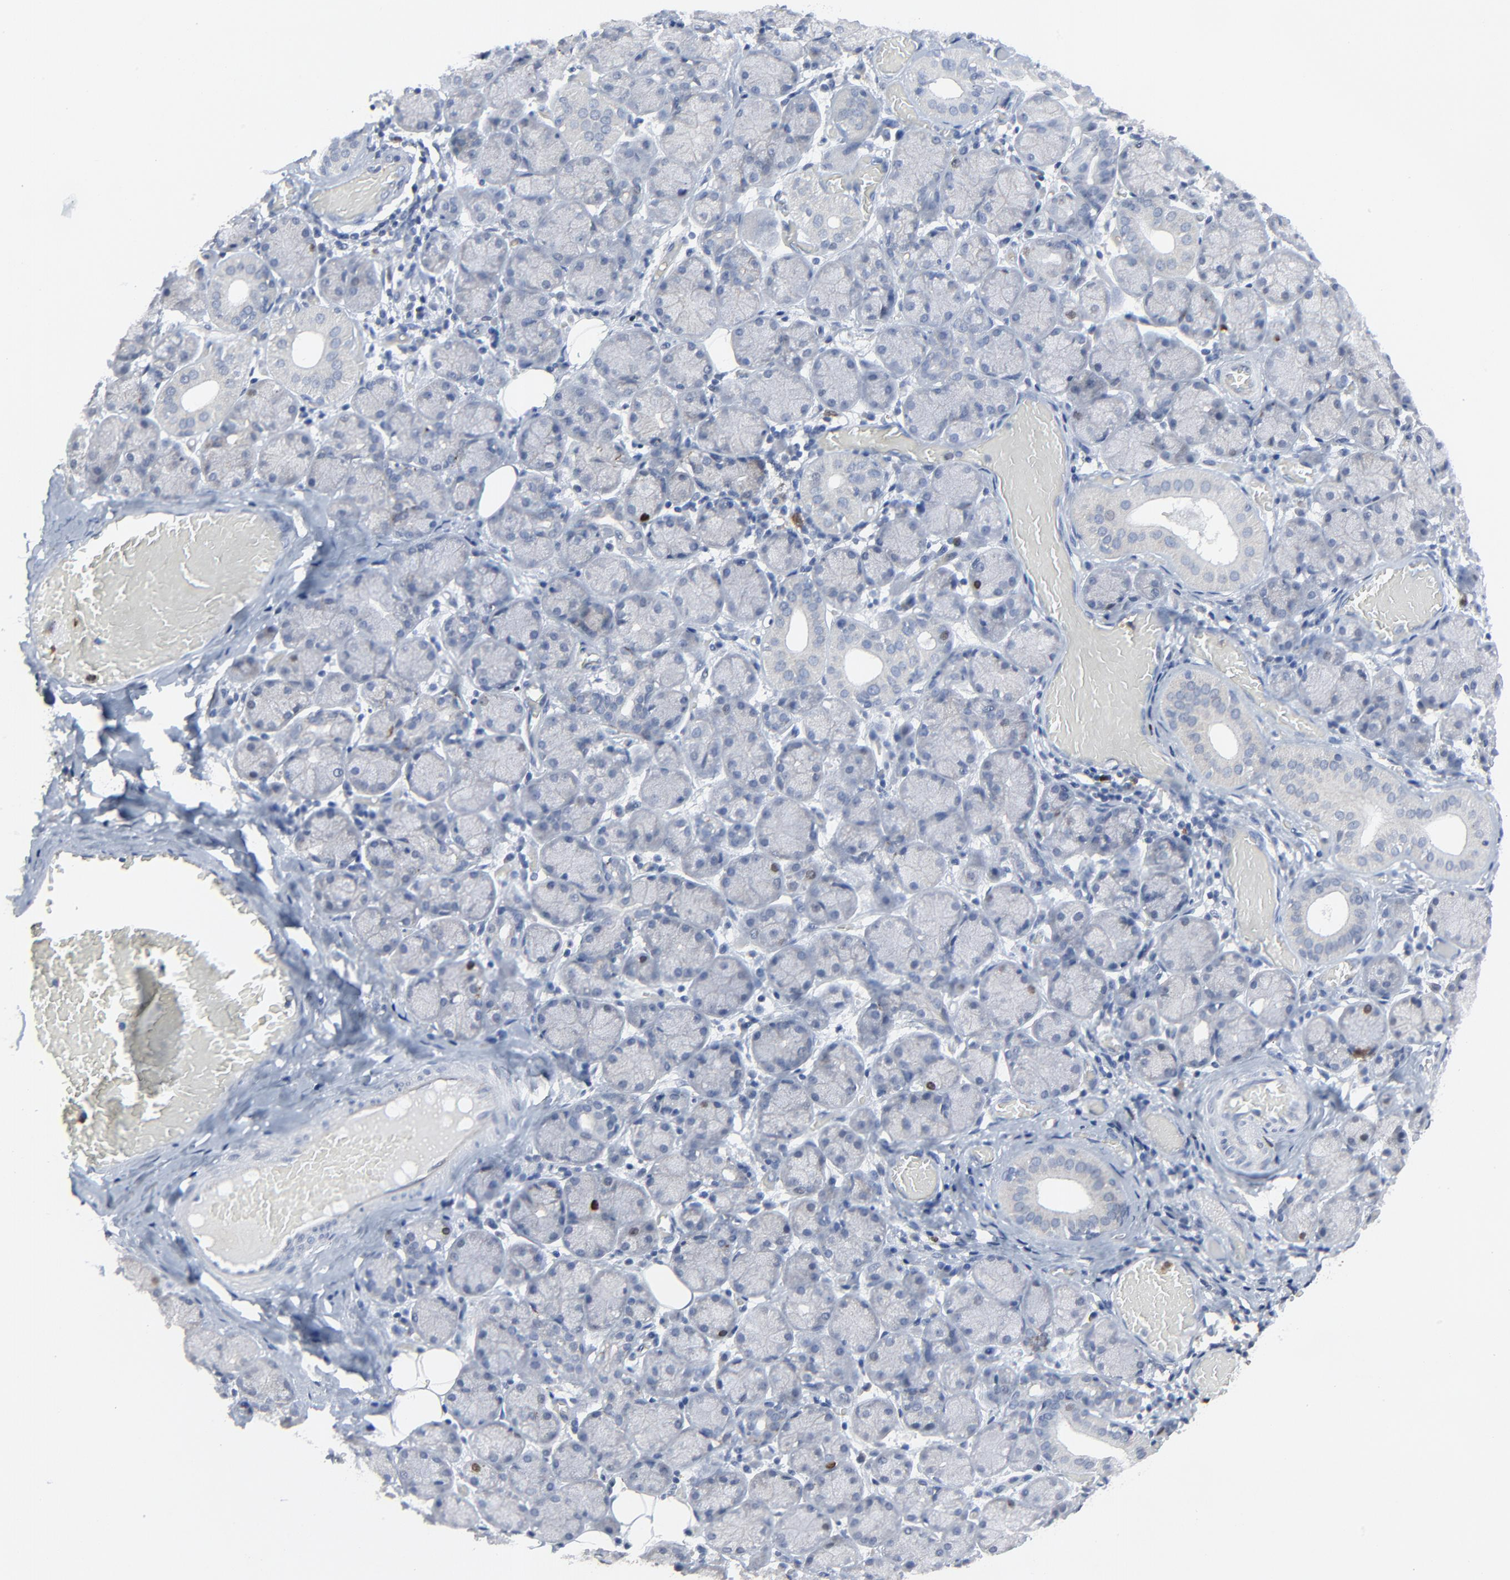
{"staining": {"intensity": "moderate", "quantity": "<25%", "location": "nuclear"}, "tissue": "salivary gland", "cell_type": "Glandular cells", "image_type": "normal", "snomed": [{"axis": "morphology", "description": "Normal tissue, NOS"}, {"axis": "topography", "description": "Salivary gland"}], "caption": "Protein staining of unremarkable salivary gland reveals moderate nuclear positivity in about <25% of glandular cells.", "gene": "BIRC3", "patient": {"sex": "female", "age": 24}}